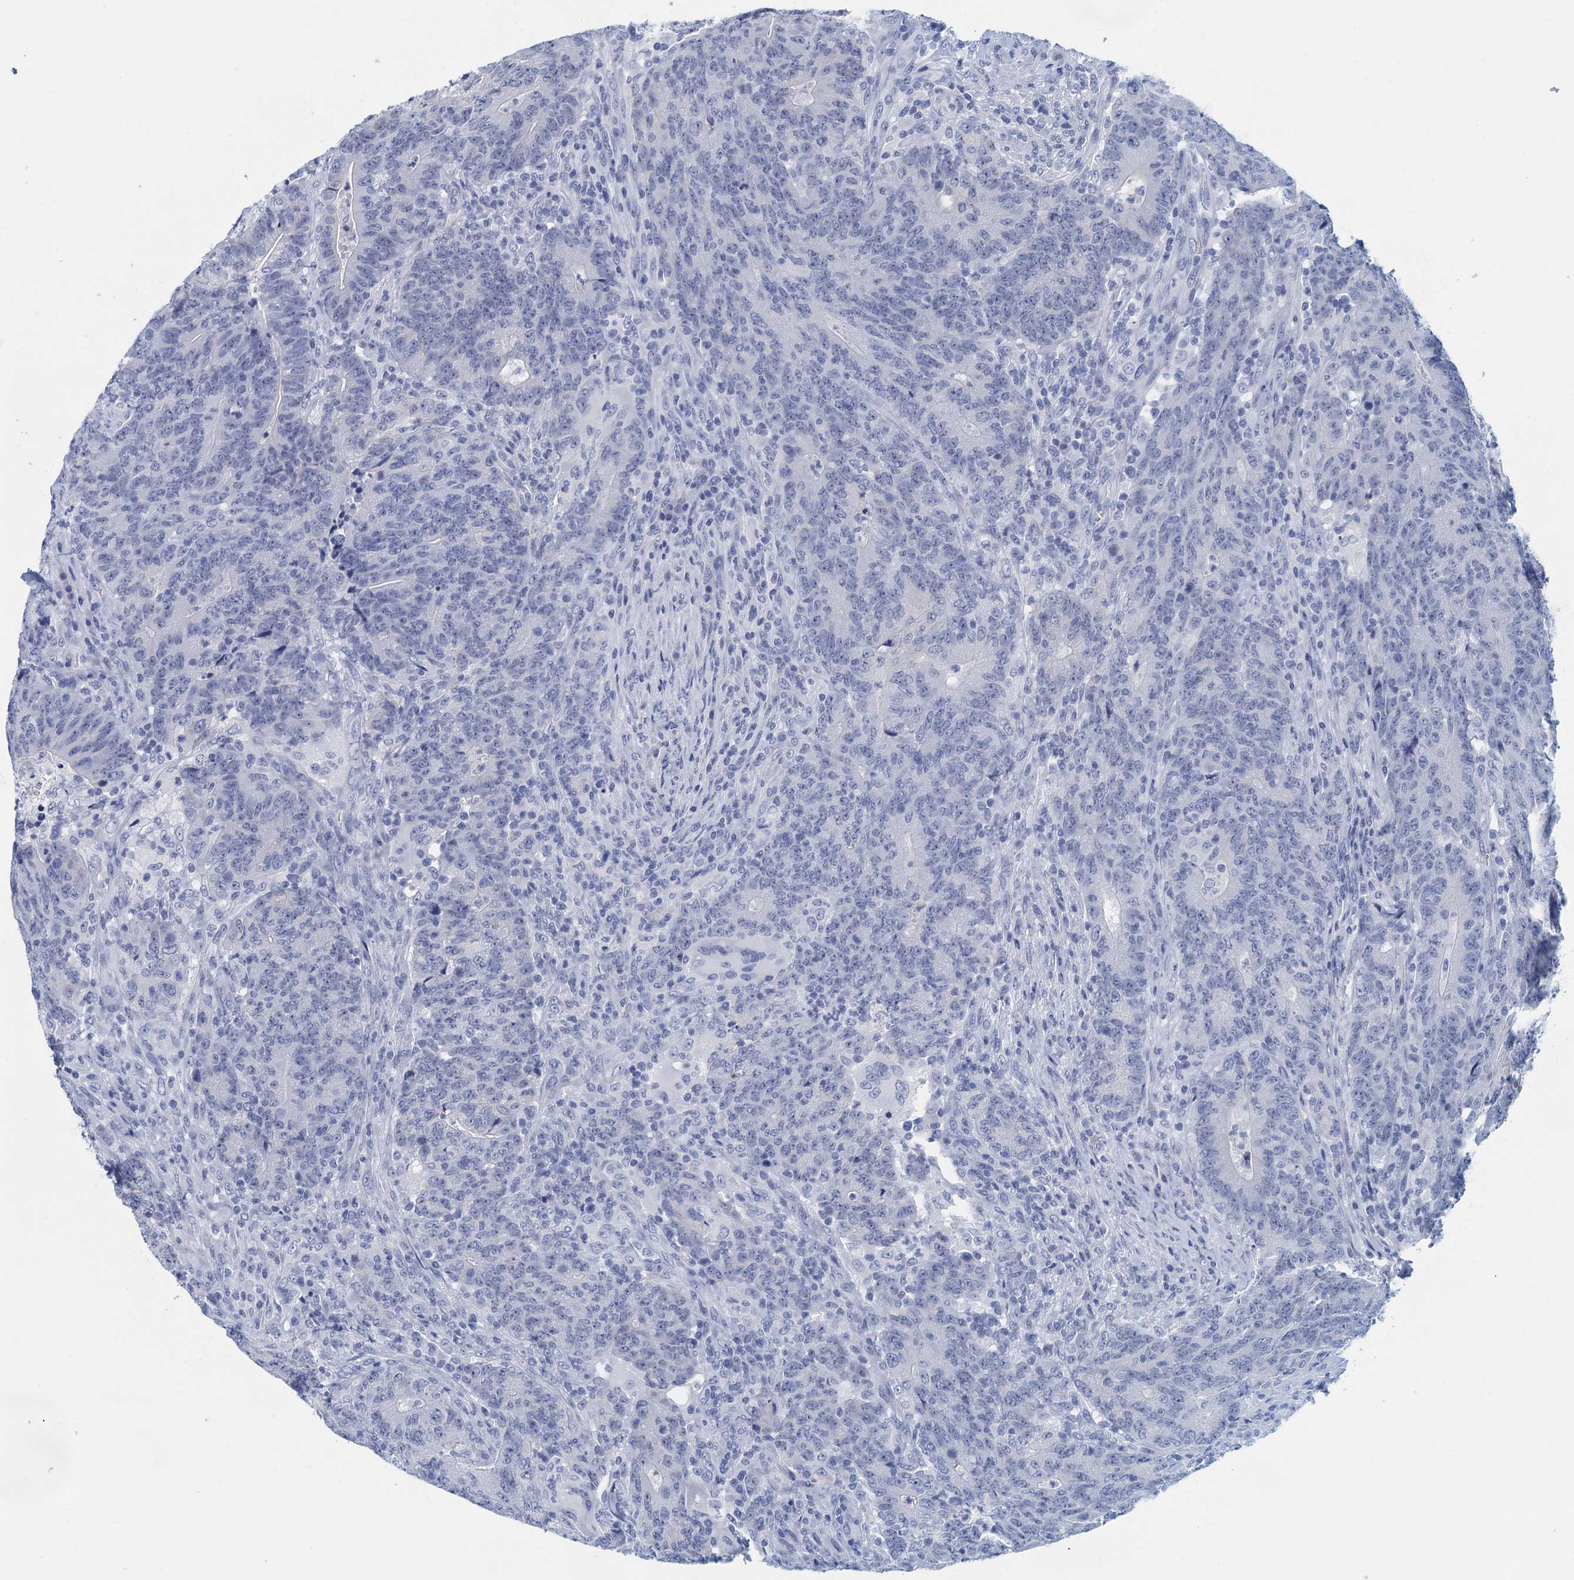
{"staining": {"intensity": "negative", "quantity": "none", "location": "none"}, "tissue": "colorectal cancer", "cell_type": "Tumor cells", "image_type": "cancer", "snomed": [{"axis": "morphology", "description": "Adenocarcinoma, NOS"}, {"axis": "topography", "description": "Colon"}], "caption": "This is an immunohistochemistry (IHC) image of human colorectal adenocarcinoma. There is no staining in tumor cells.", "gene": "CYP51A1", "patient": {"sex": "female", "age": 75}}